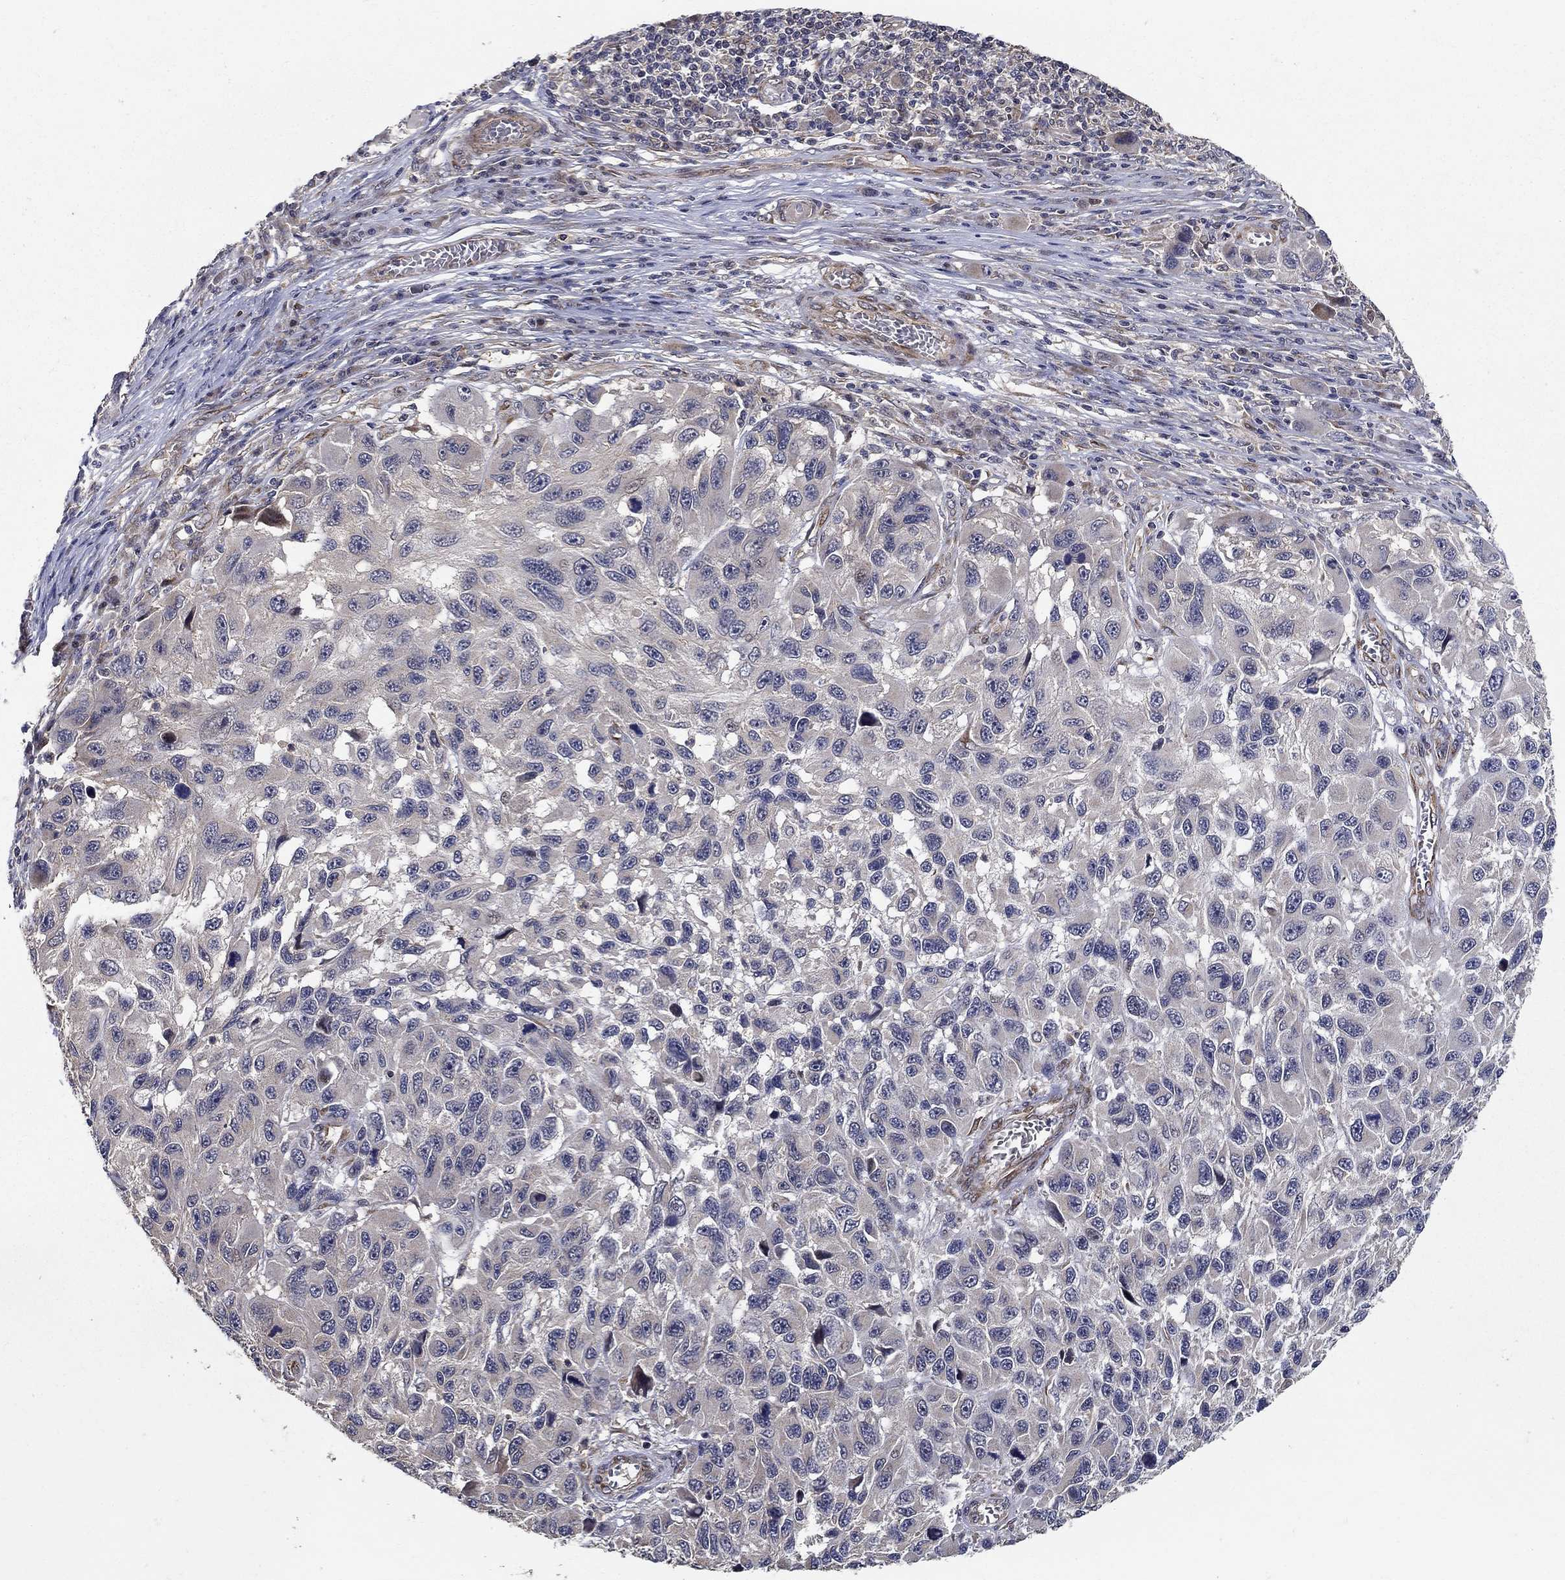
{"staining": {"intensity": "negative", "quantity": "none", "location": "none"}, "tissue": "melanoma", "cell_type": "Tumor cells", "image_type": "cancer", "snomed": [{"axis": "morphology", "description": "Malignant melanoma, NOS"}, {"axis": "topography", "description": "Skin"}], "caption": "This is an immunohistochemistry photomicrograph of human malignant melanoma. There is no staining in tumor cells.", "gene": "ZNF594", "patient": {"sex": "male", "age": 53}}